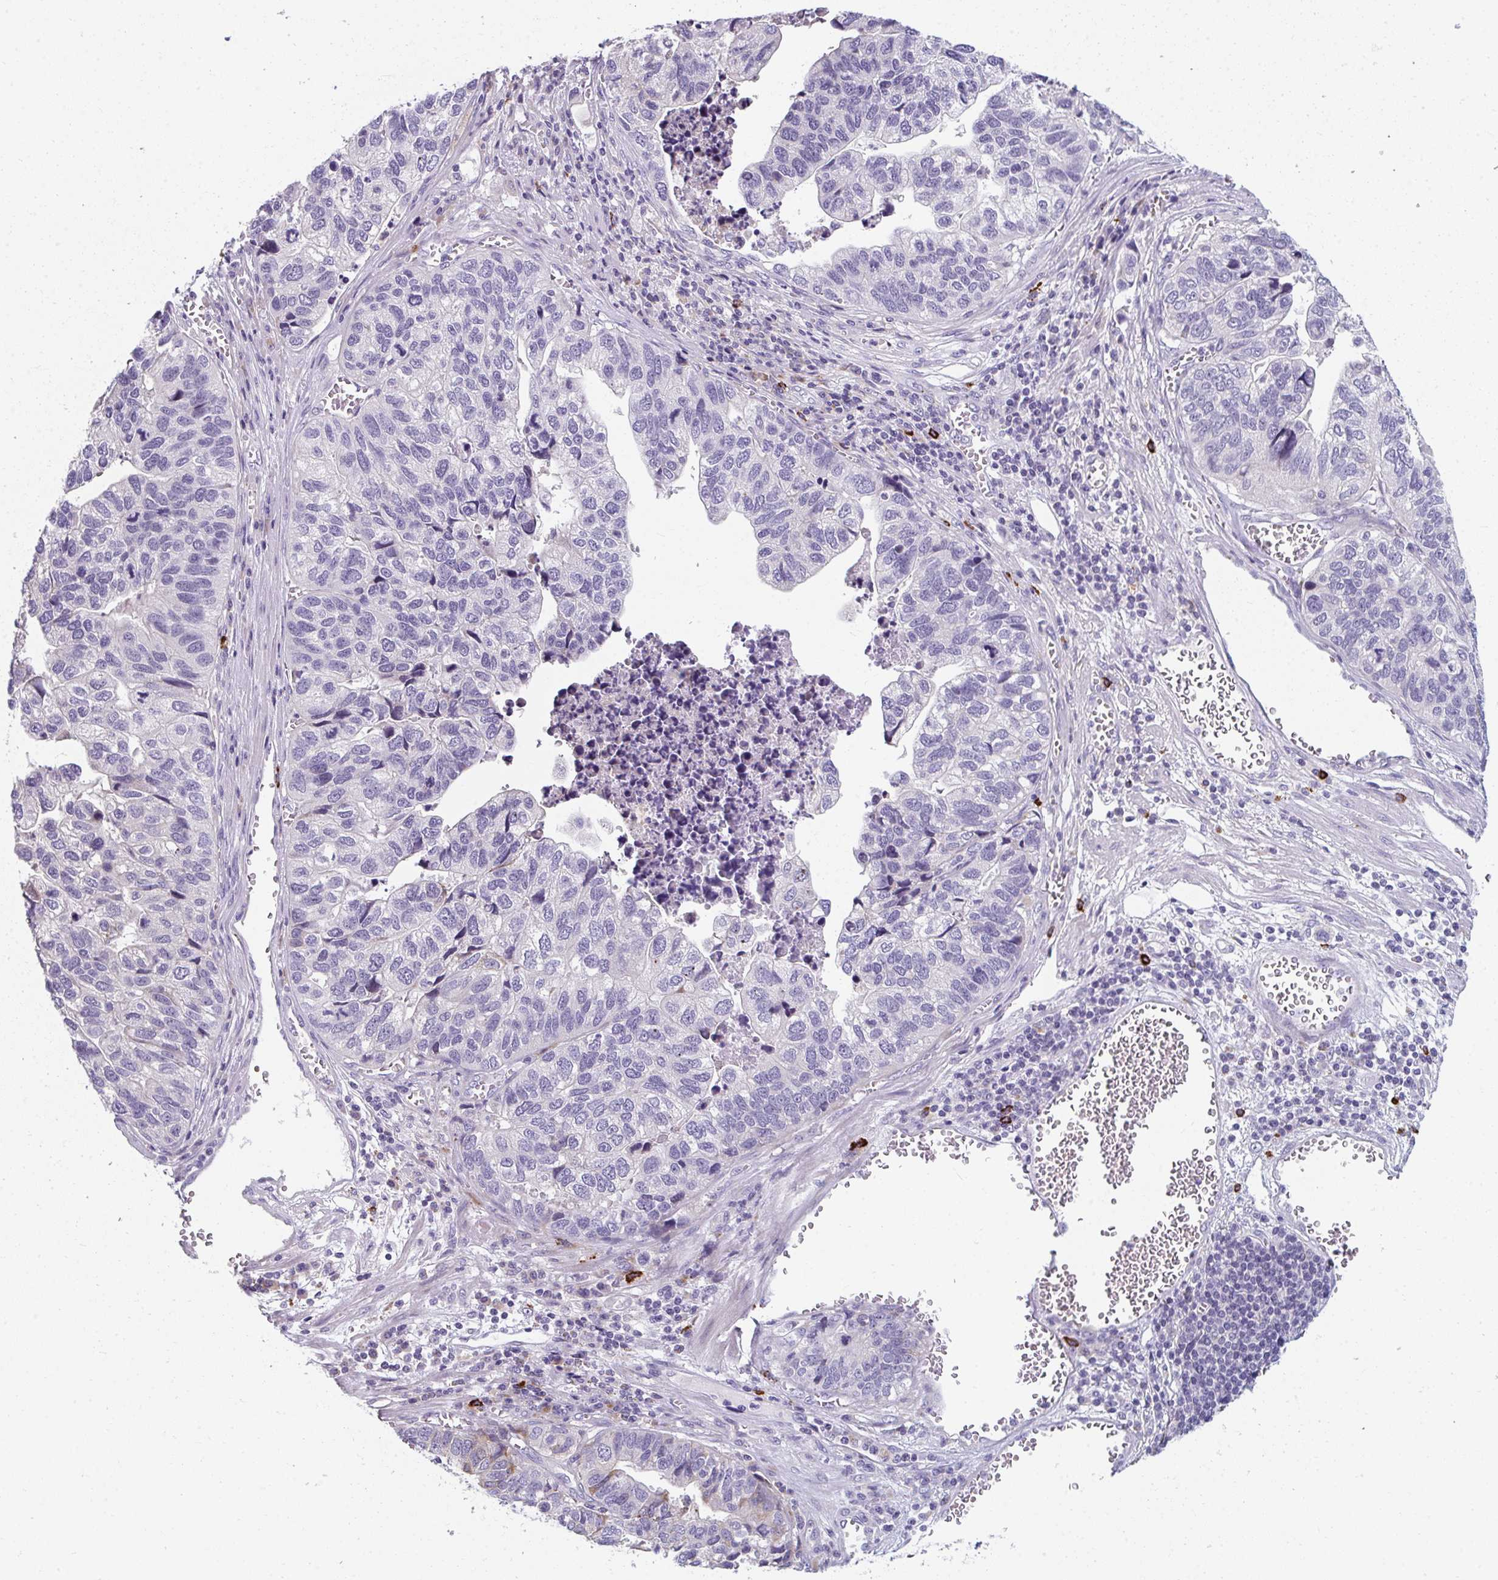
{"staining": {"intensity": "negative", "quantity": "none", "location": "none"}, "tissue": "stomach cancer", "cell_type": "Tumor cells", "image_type": "cancer", "snomed": [{"axis": "morphology", "description": "Adenocarcinoma, NOS"}, {"axis": "topography", "description": "Stomach, upper"}], "caption": "Image shows no significant protein expression in tumor cells of adenocarcinoma (stomach).", "gene": "EIF1AD", "patient": {"sex": "female", "age": 67}}